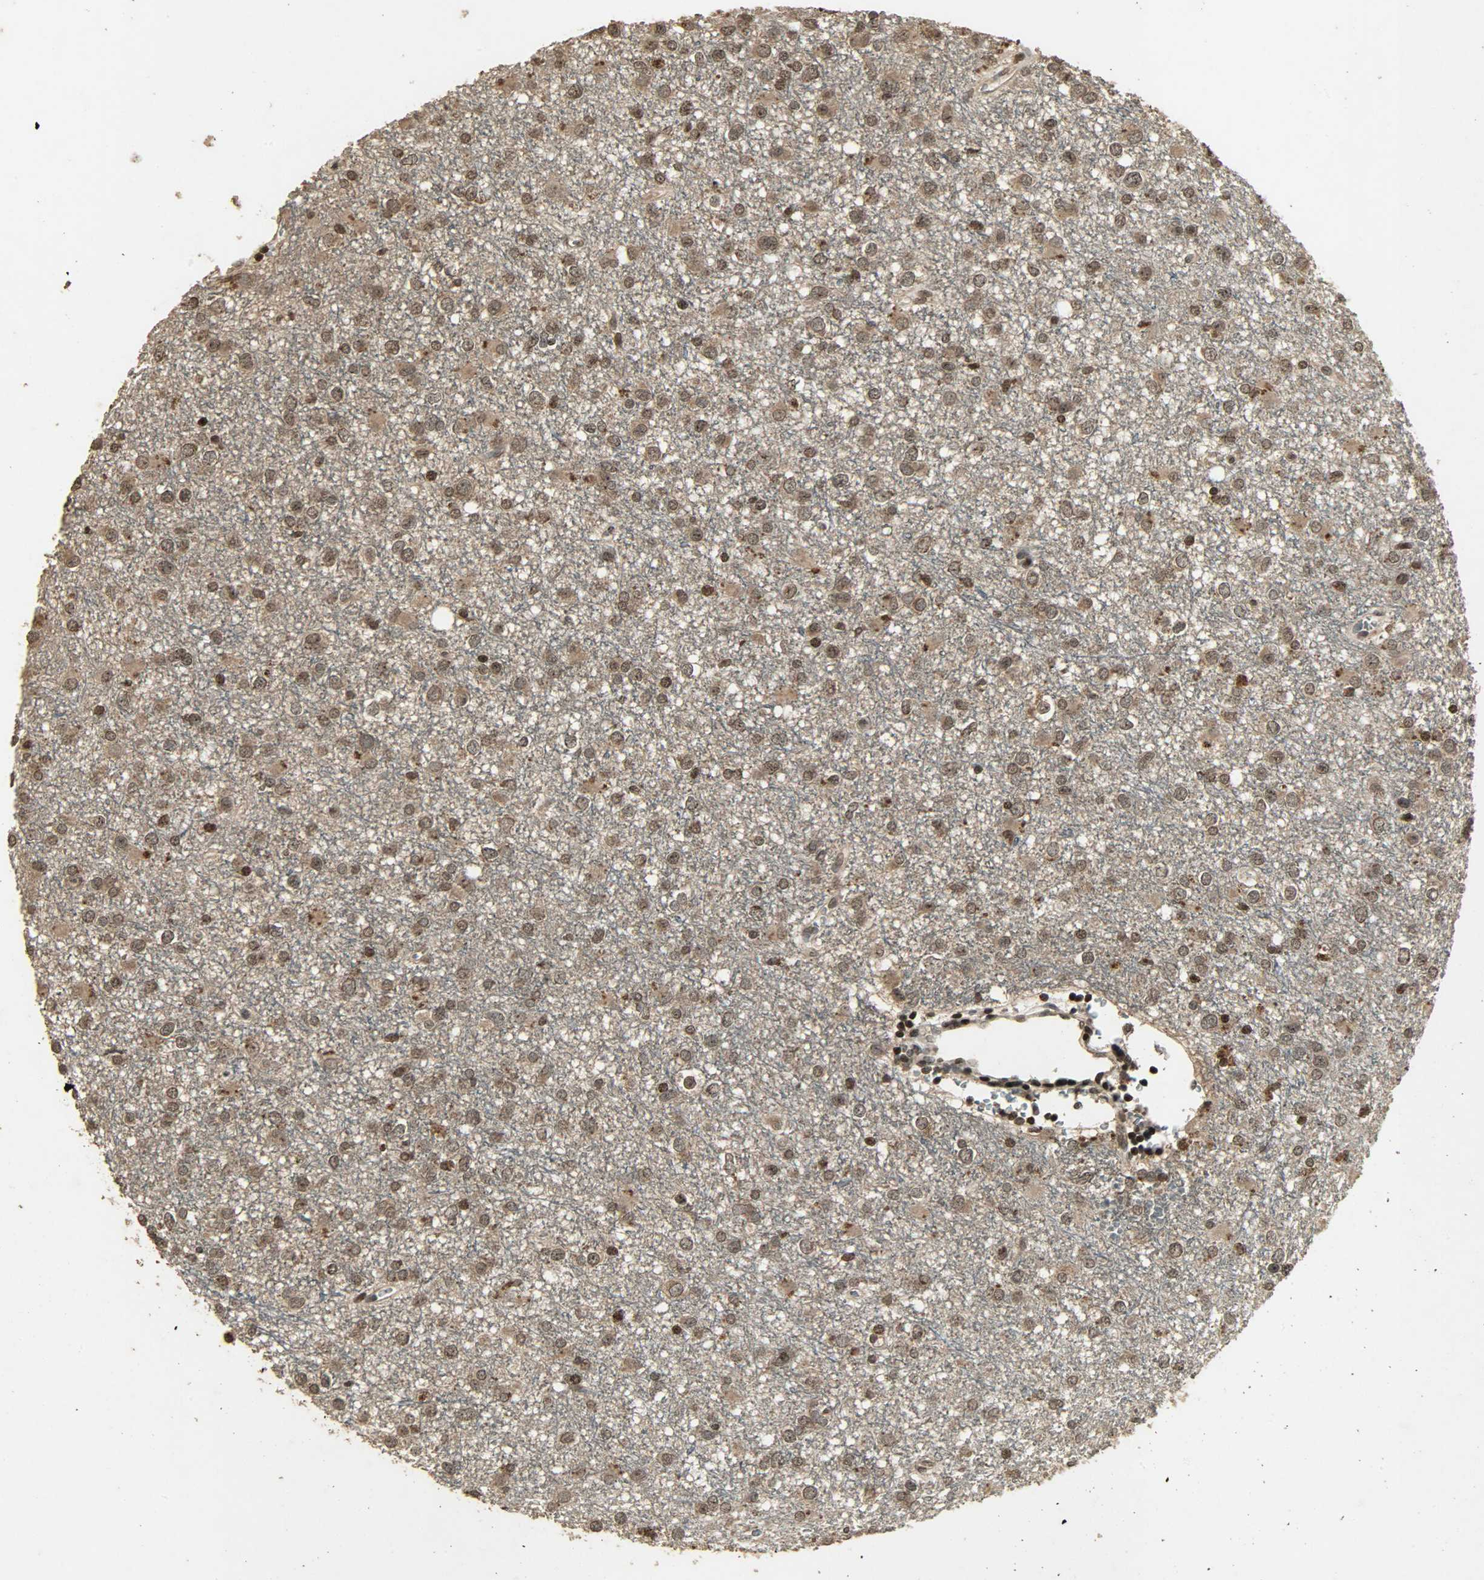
{"staining": {"intensity": "strong", "quantity": ">75%", "location": "cytoplasmic/membranous,nuclear"}, "tissue": "glioma", "cell_type": "Tumor cells", "image_type": "cancer", "snomed": [{"axis": "morphology", "description": "Glioma, malignant, Low grade"}, {"axis": "topography", "description": "Brain"}], "caption": "This is a histology image of immunohistochemistry staining of malignant glioma (low-grade), which shows strong staining in the cytoplasmic/membranous and nuclear of tumor cells.", "gene": "PPP3R1", "patient": {"sex": "male", "age": 42}}